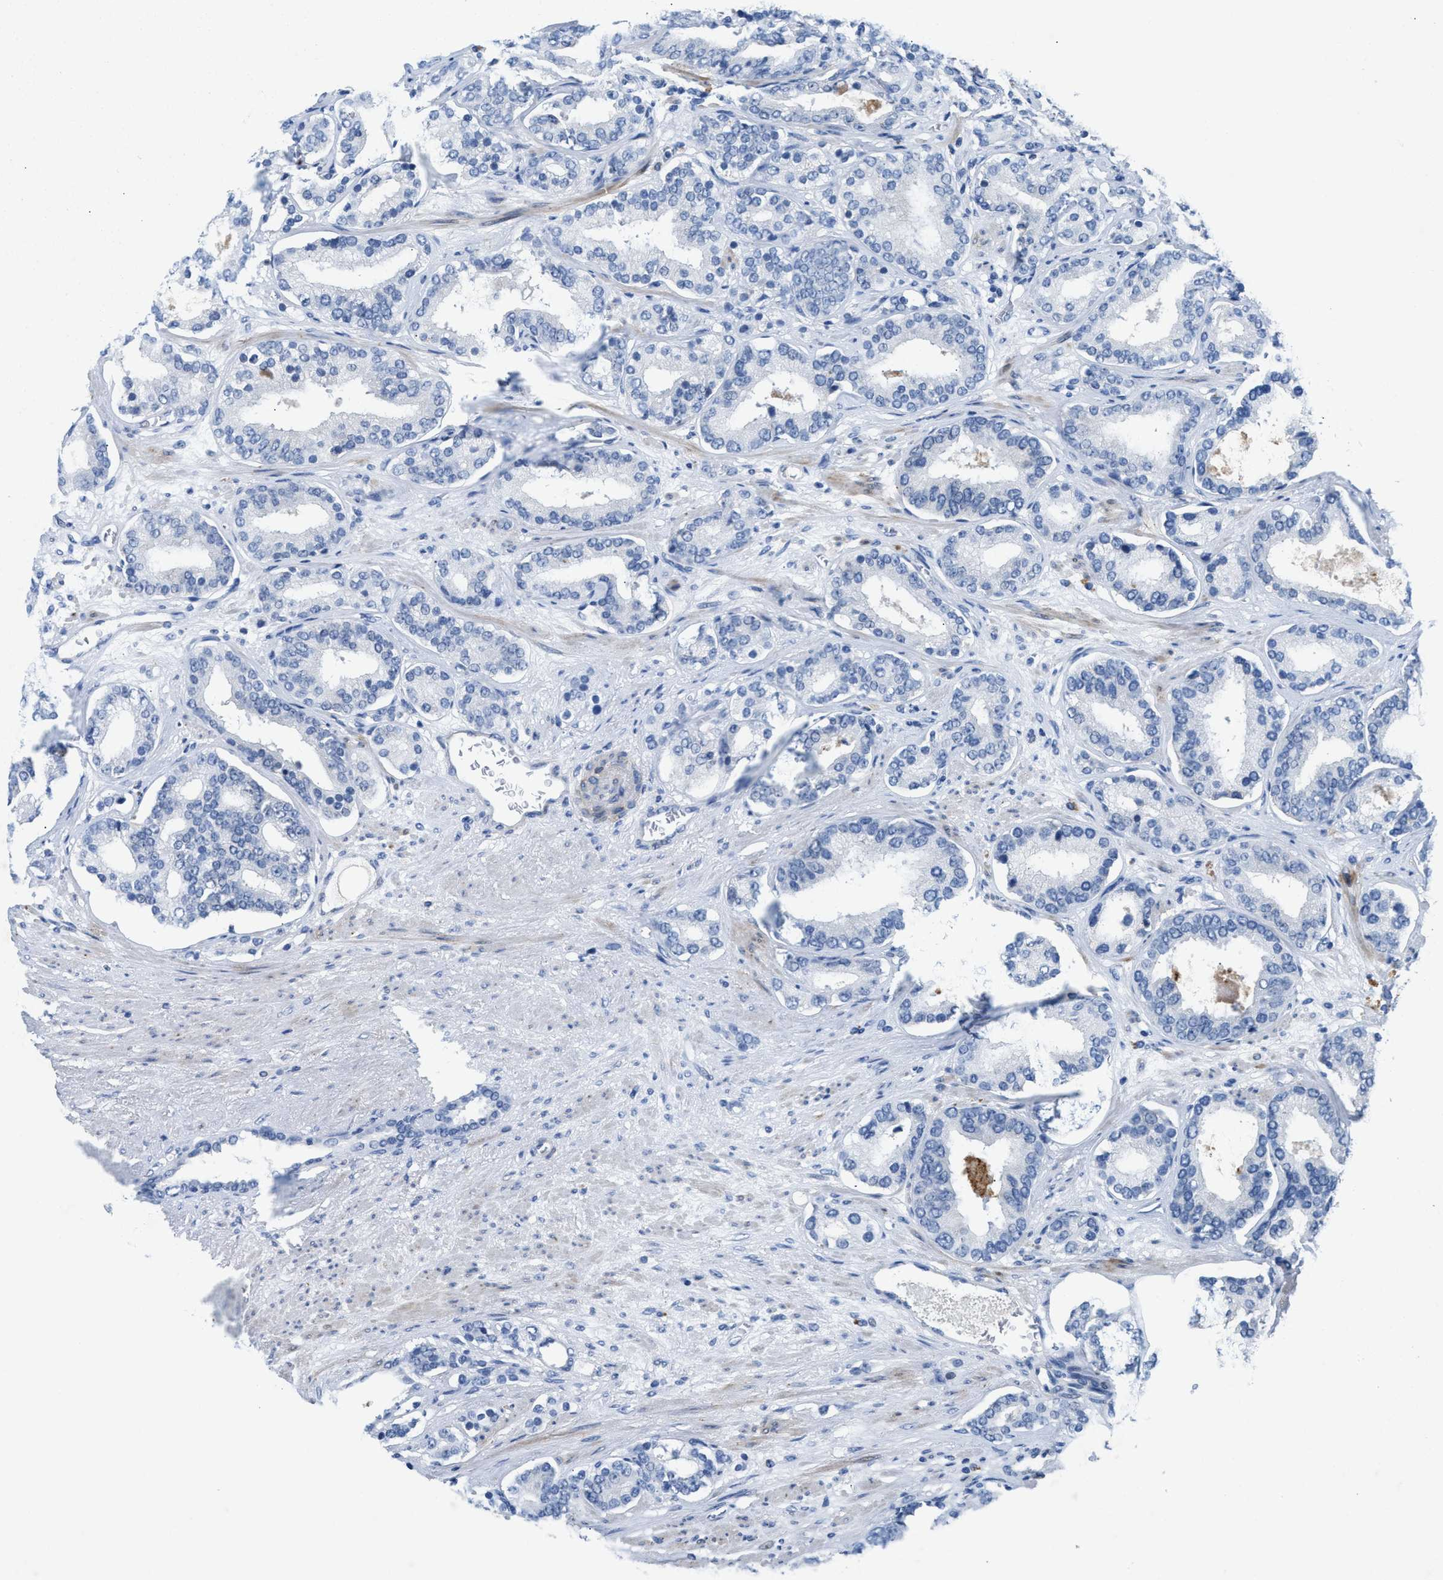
{"staining": {"intensity": "negative", "quantity": "none", "location": "none"}, "tissue": "prostate cancer", "cell_type": "Tumor cells", "image_type": "cancer", "snomed": [{"axis": "morphology", "description": "Adenocarcinoma, Low grade"}, {"axis": "topography", "description": "Prostate"}], "caption": "Immunohistochemistry (IHC) of adenocarcinoma (low-grade) (prostate) displays no expression in tumor cells.", "gene": "SLC5A5", "patient": {"sex": "male", "age": 63}}